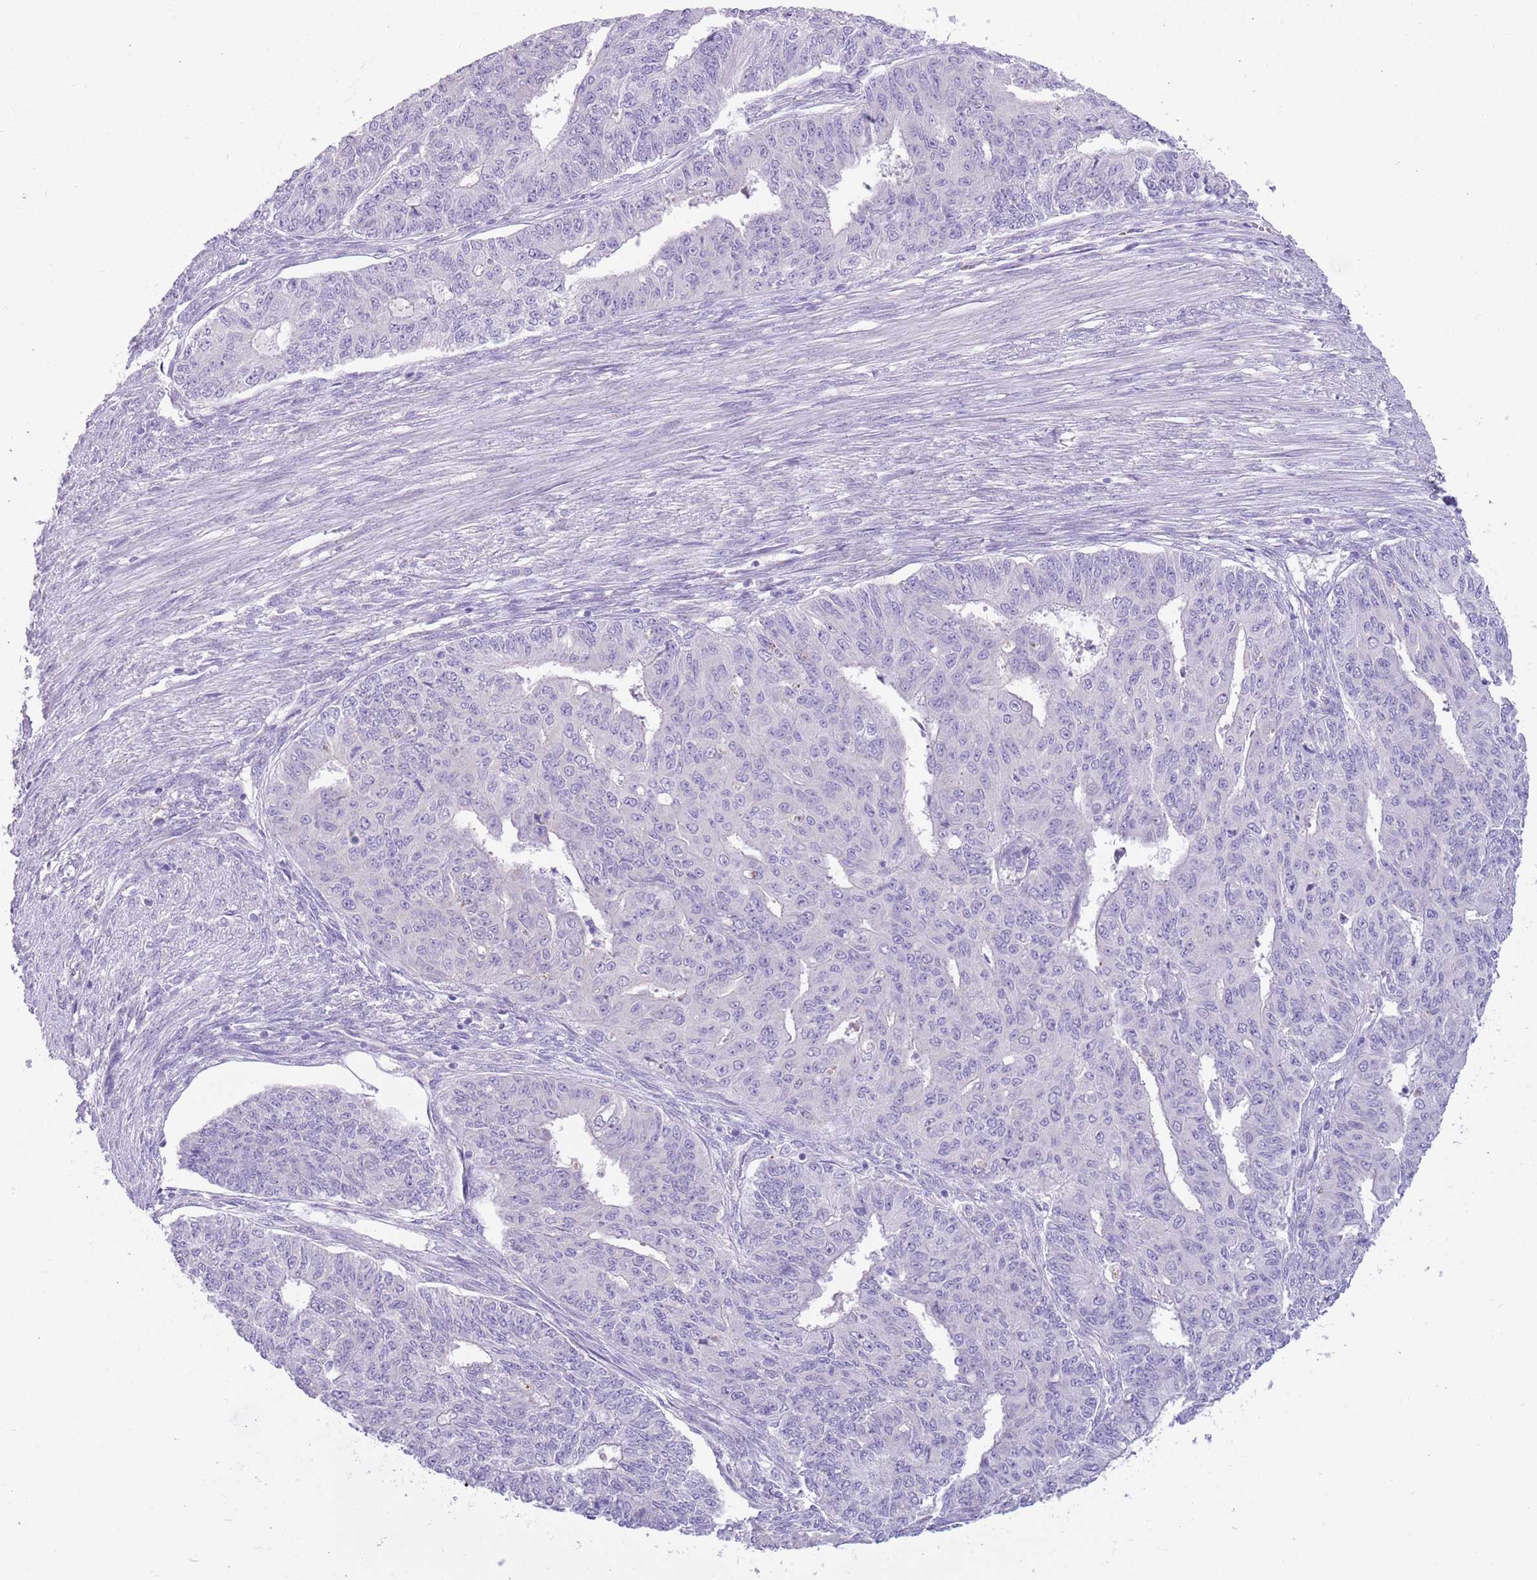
{"staining": {"intensity": "negative", "quantity": "none", "location": "none"}, "tissue": "endometrial cancer", "cell_type": "Tumor cells", "image_type": "cancer", "snomed": [{"axis": "morphology", "description": "Adenocarcinoma, NOS"}, {"axis": "topography", "description": "Endometrium"}], "caption": "Immunohistochemistry of human endometrial cancer shows no positivity in tumor cells. (Brightfield microscopy of DAB (3,3'-diaminobenzidine) immunohistochemistry at high magnification).", "gene": "SFTPA1", "patient": {"sex": "female", "age": 32}}